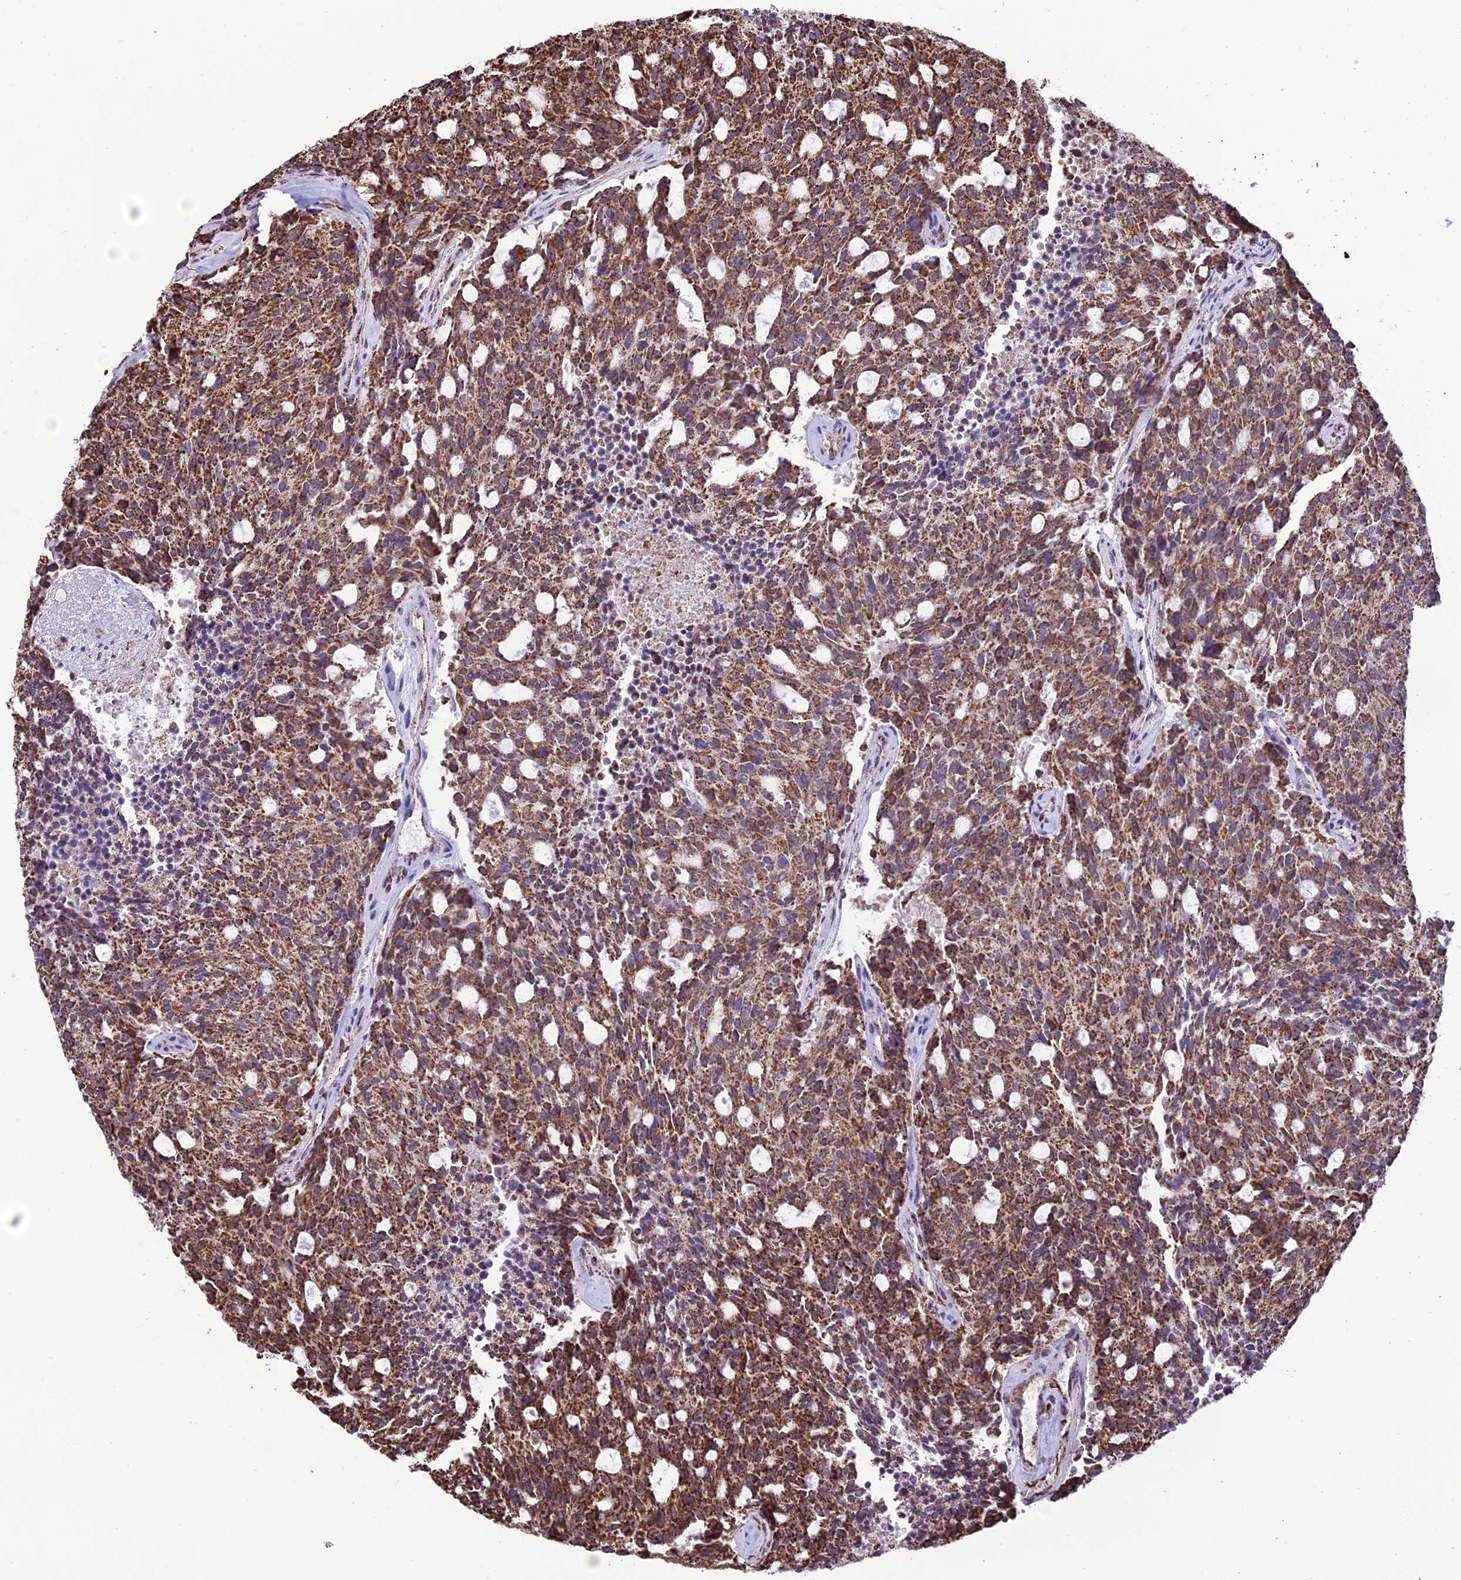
{"staining": {"intensity": "moderate", "quantity": ">75%", "location": "cytoplasmic/membranous"}, "tissue": "carcinoid", "cell_type": "Tumor cells", "image_type": "cancer", "snomed": [{"axis": "morphology", "description": "Carcinoid, malignant, NOS"}, {"axis": "topography", "description": "Pancreas"}], "caption": "Carcinoid was stained to show a protein in brown. There is medium levels of moderate cytoplasmic/membranous expression in about >75% of tumor cells. The staining was performed using DAB to visualize the protein expression in brown, while the nuclei were stained in blue with hematoxylin (Magnification: 20x).", "gene": "NDUFAF1", "patient": {"sex": "female", "age": 54}}